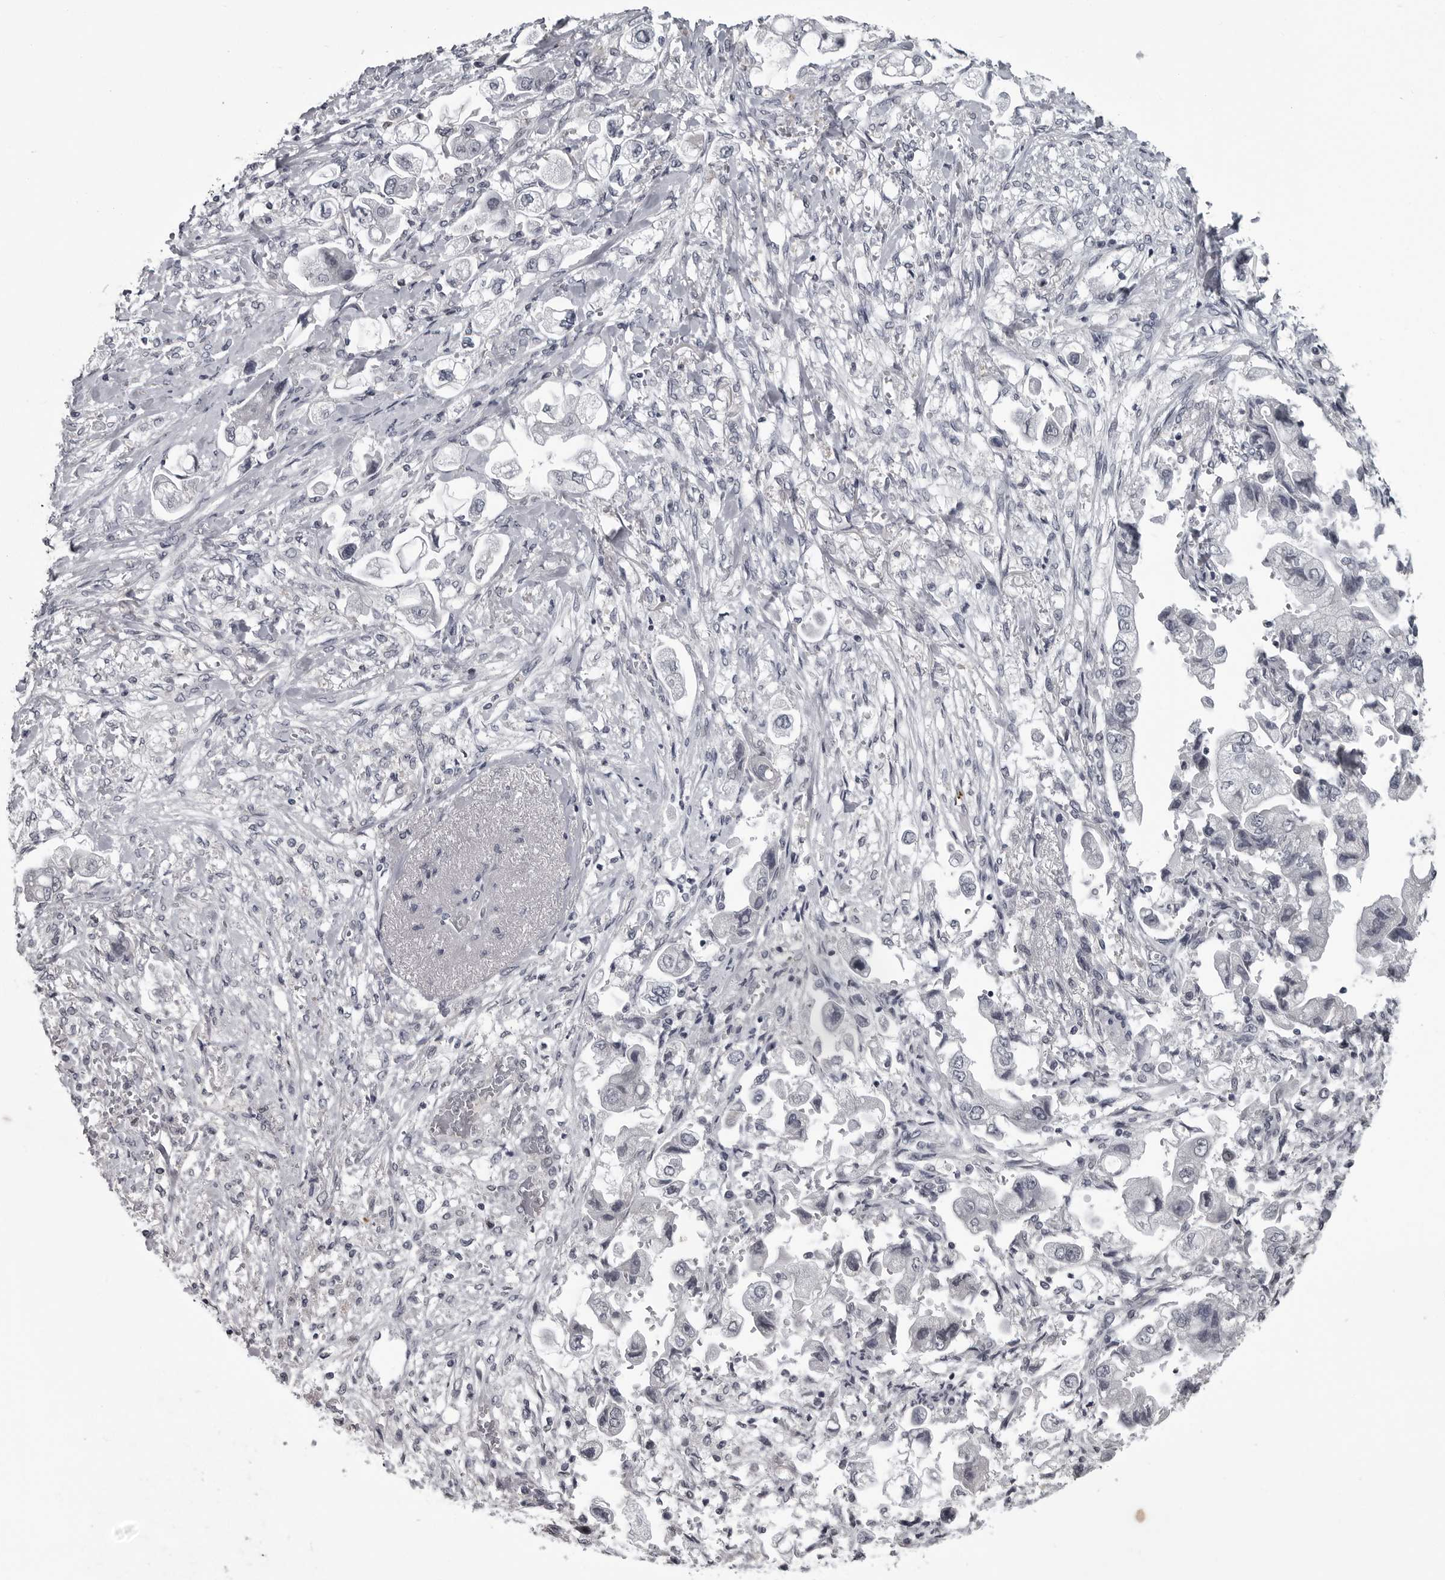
{"staining": {"intensity": "negative", "quantity": "none", "location": "none"}, "tissue": "stomach cancer", "cell_type": "Tumor cells", "image_type": "cancer", "snomed": [{"axis": "morphology", "description": "Adenocarcinoma, NOS"}, {"axis": "topography", "description": "Stomach"}], "caption": "Tumor cells show no significant staining in stomach cancer (adenocarcinoma).", "gene": "LYSMD1", "patient": {"sex": "male", "age": 62}}